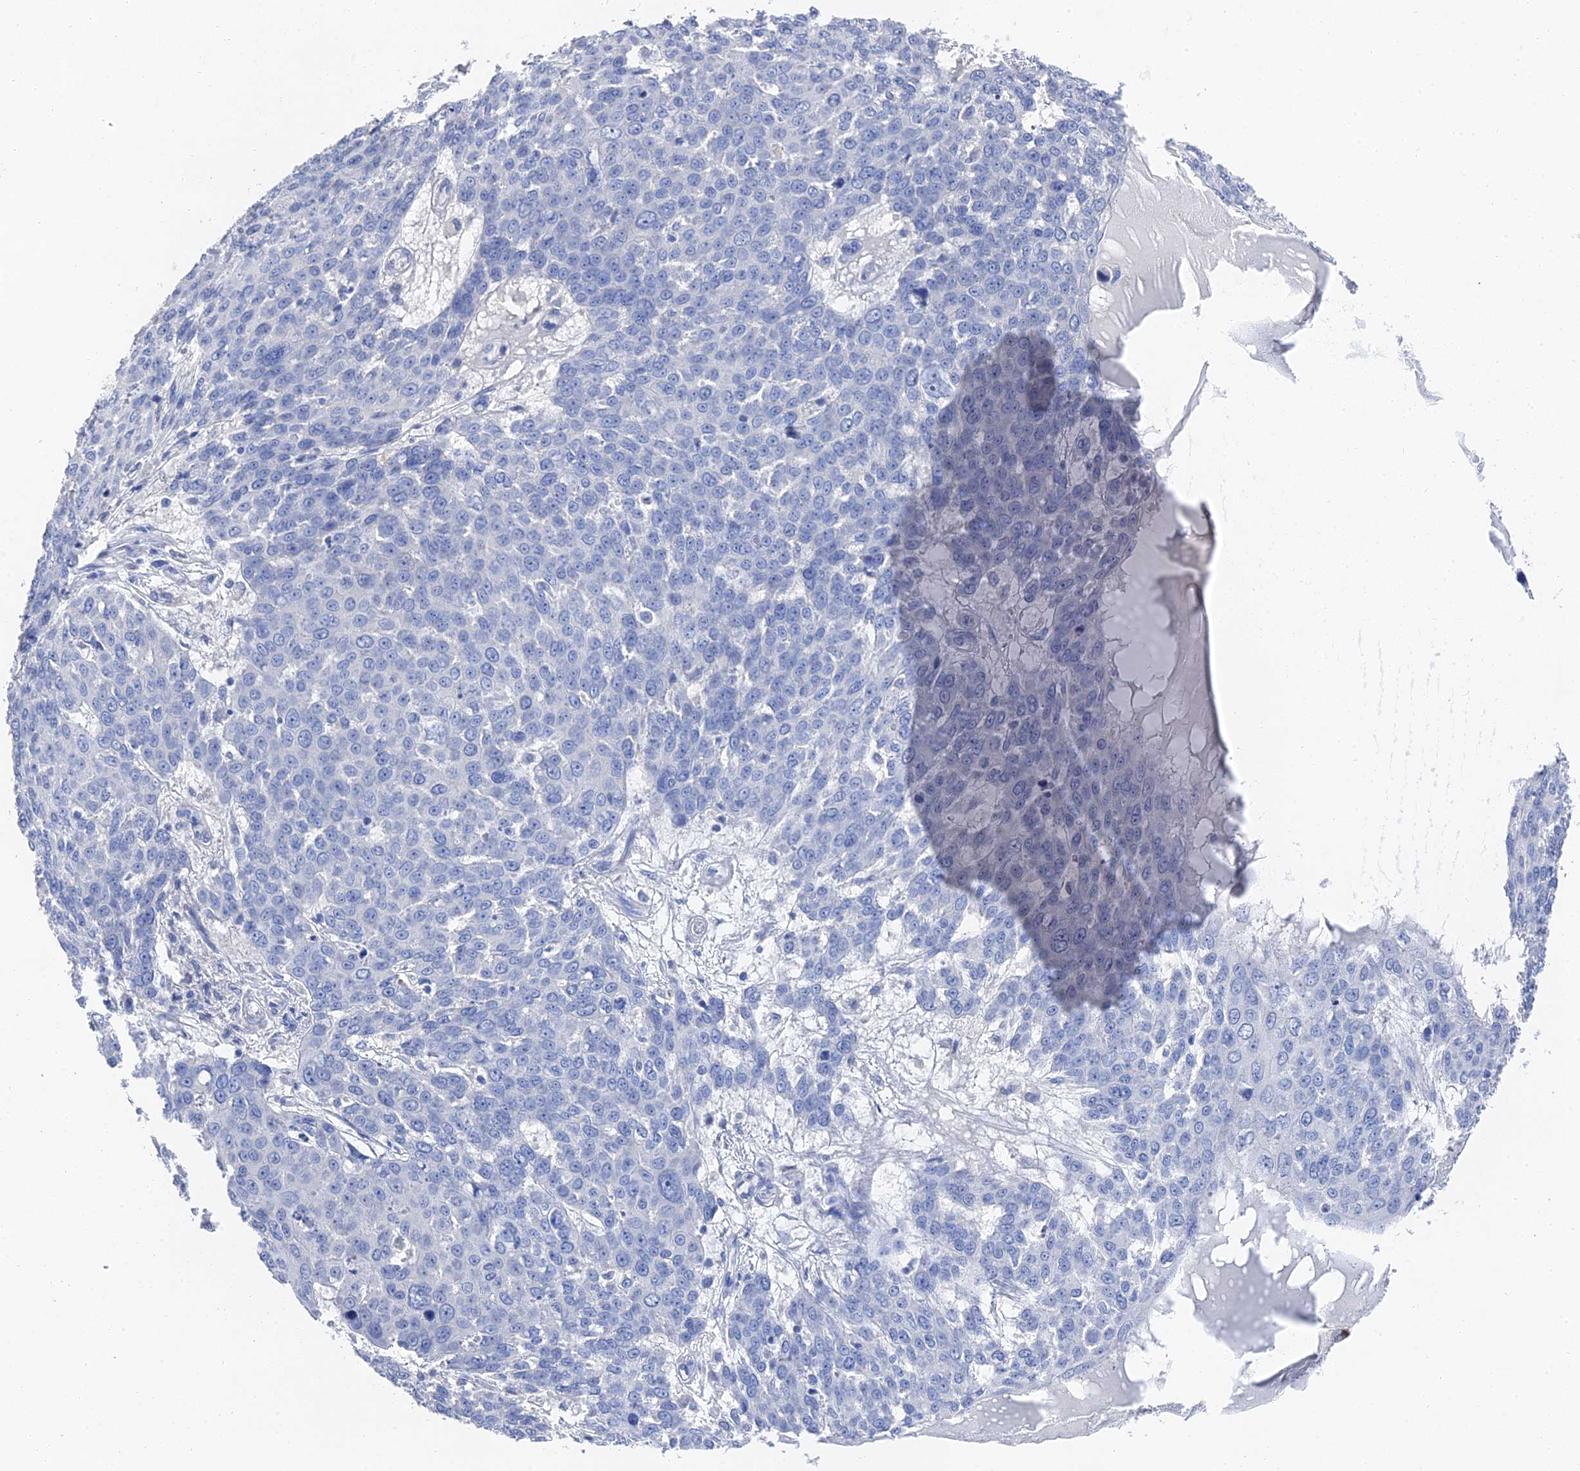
{"staining": {"intensity": "negative", "quantity": "none", "location": "none"}, "tissue": "skin cancer", "cell_type": "Tumor cells", "image_type": "cancer", "snomed": [{"axis": "morphology", "description": "Squamous cell carcinoma, NOS"}, {"axis": "topography", "description": "Skin"}], "caption": "Tumor cells show no significant protein staining in skin squamous cell carcinoma.", "gene": "GFAP", "patient": {"sex": "male", "age": 71}}